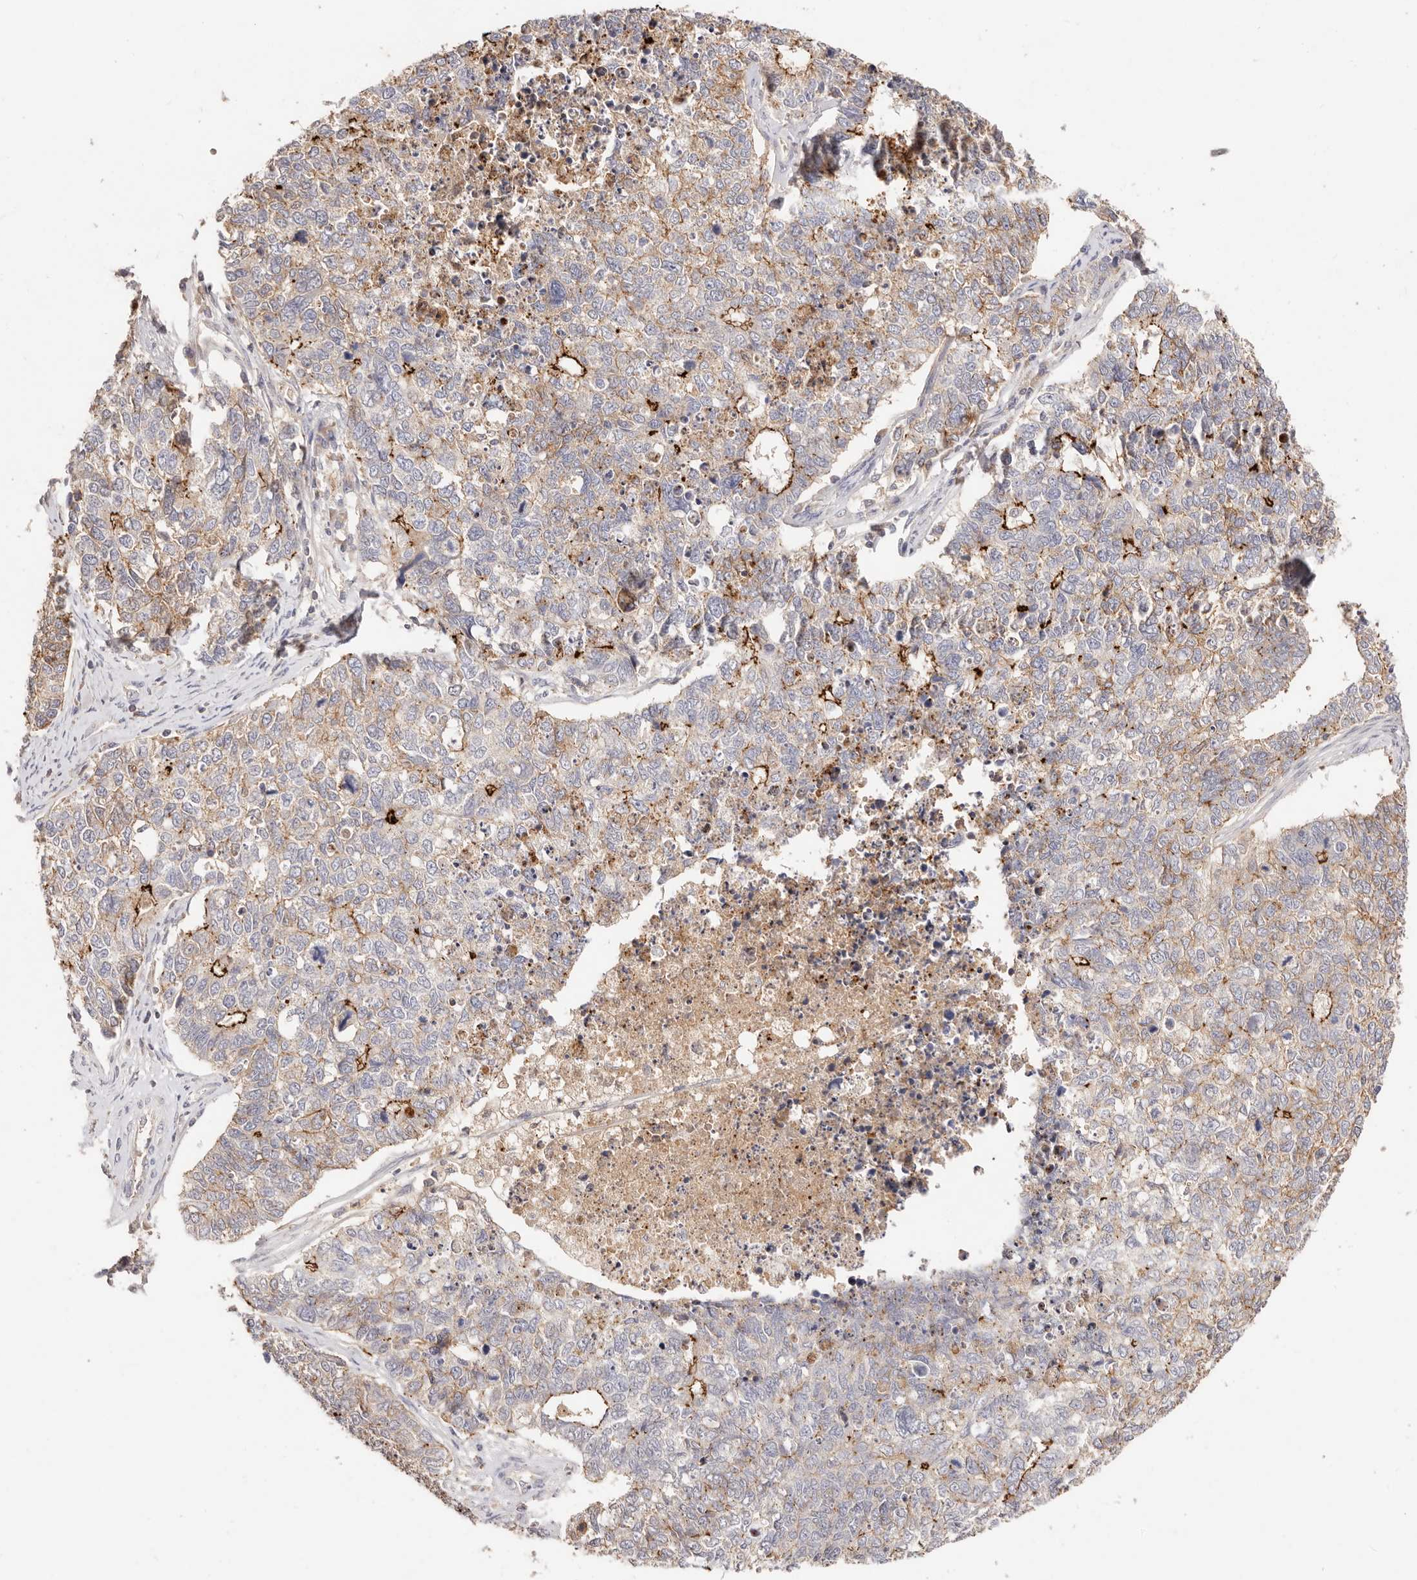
{"staining": {"intensity": "moderate", "quantity": "<25%", "location": "cytoplasmic/membranous"}, "tissue": "cervical cancer", "cell_type": "Tumor cells", "image_type": "cancer", "snomed": [{"axis": "morphology", "description": "Squamous cell carcinoma, NOS"}, {"axis": "topography", "description": "Cervix"}], "caption": "Cervical cancer stained for a protein exhibits moderate cytoplasmic/membranous positivity in tumor cells. (DAB (3,3'-diaminobenzidine) = brown stain, brightfield microscopy at high magnification).", "gene": "CXADR", "patient": {"sex": "female", "age": 63}}